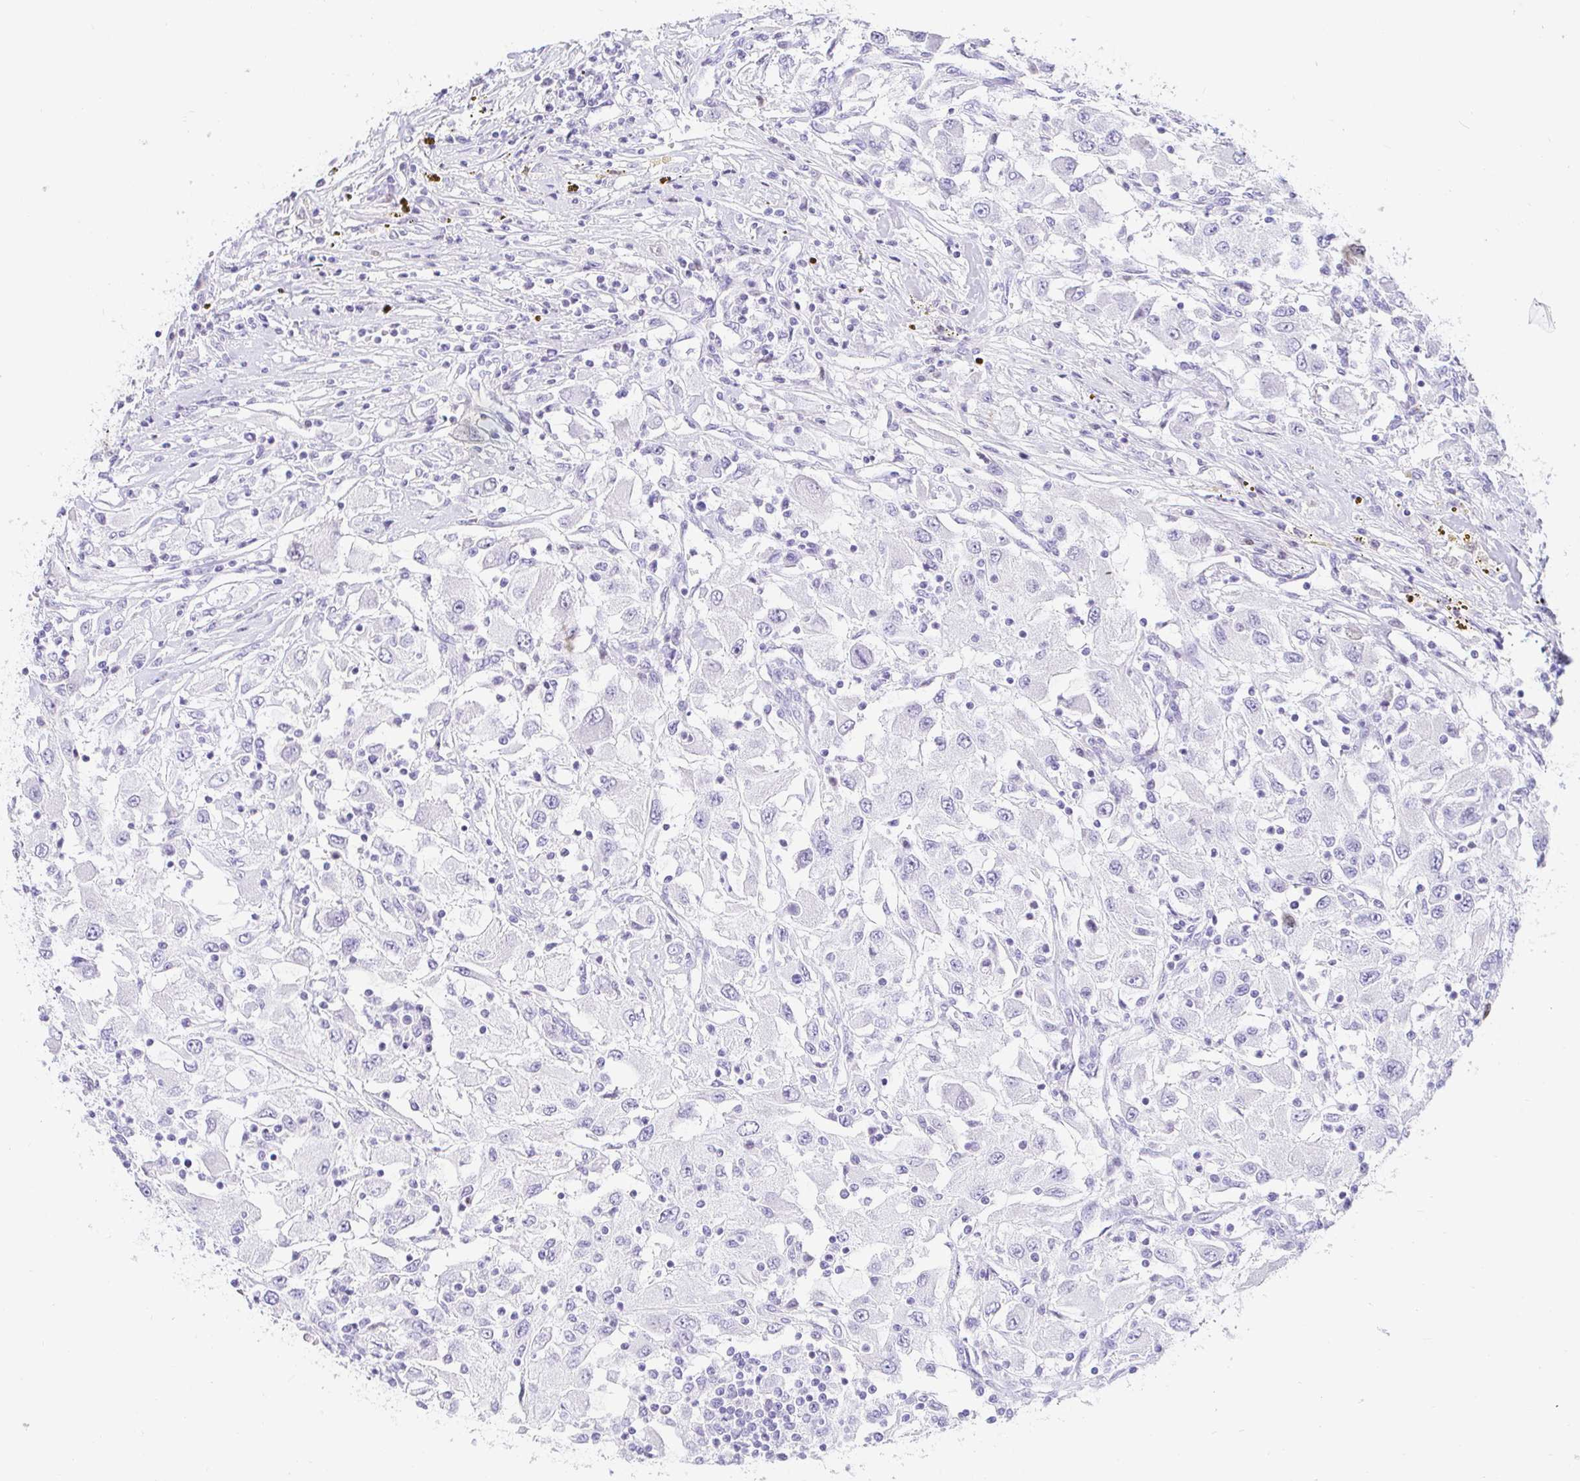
{"staining": {"intensity": "negative", "quantity": "none", "location": "none"}, "tissue": "renal cancer", "cell_type": "Tumor cells", "image_type": "cancer", "snomed": [{"axis": "morphology", "description": "Adenocarcinoma, NOS"}, {"axis": "topography", "description": "Kidney"}], "caption": "The immunohistochemistry histopathology image has no significant staining in tumor cells of renal adenocarcinoma tissue.", "gene": "CAPSL", "patient": {"sex": "female", "age": 67}}